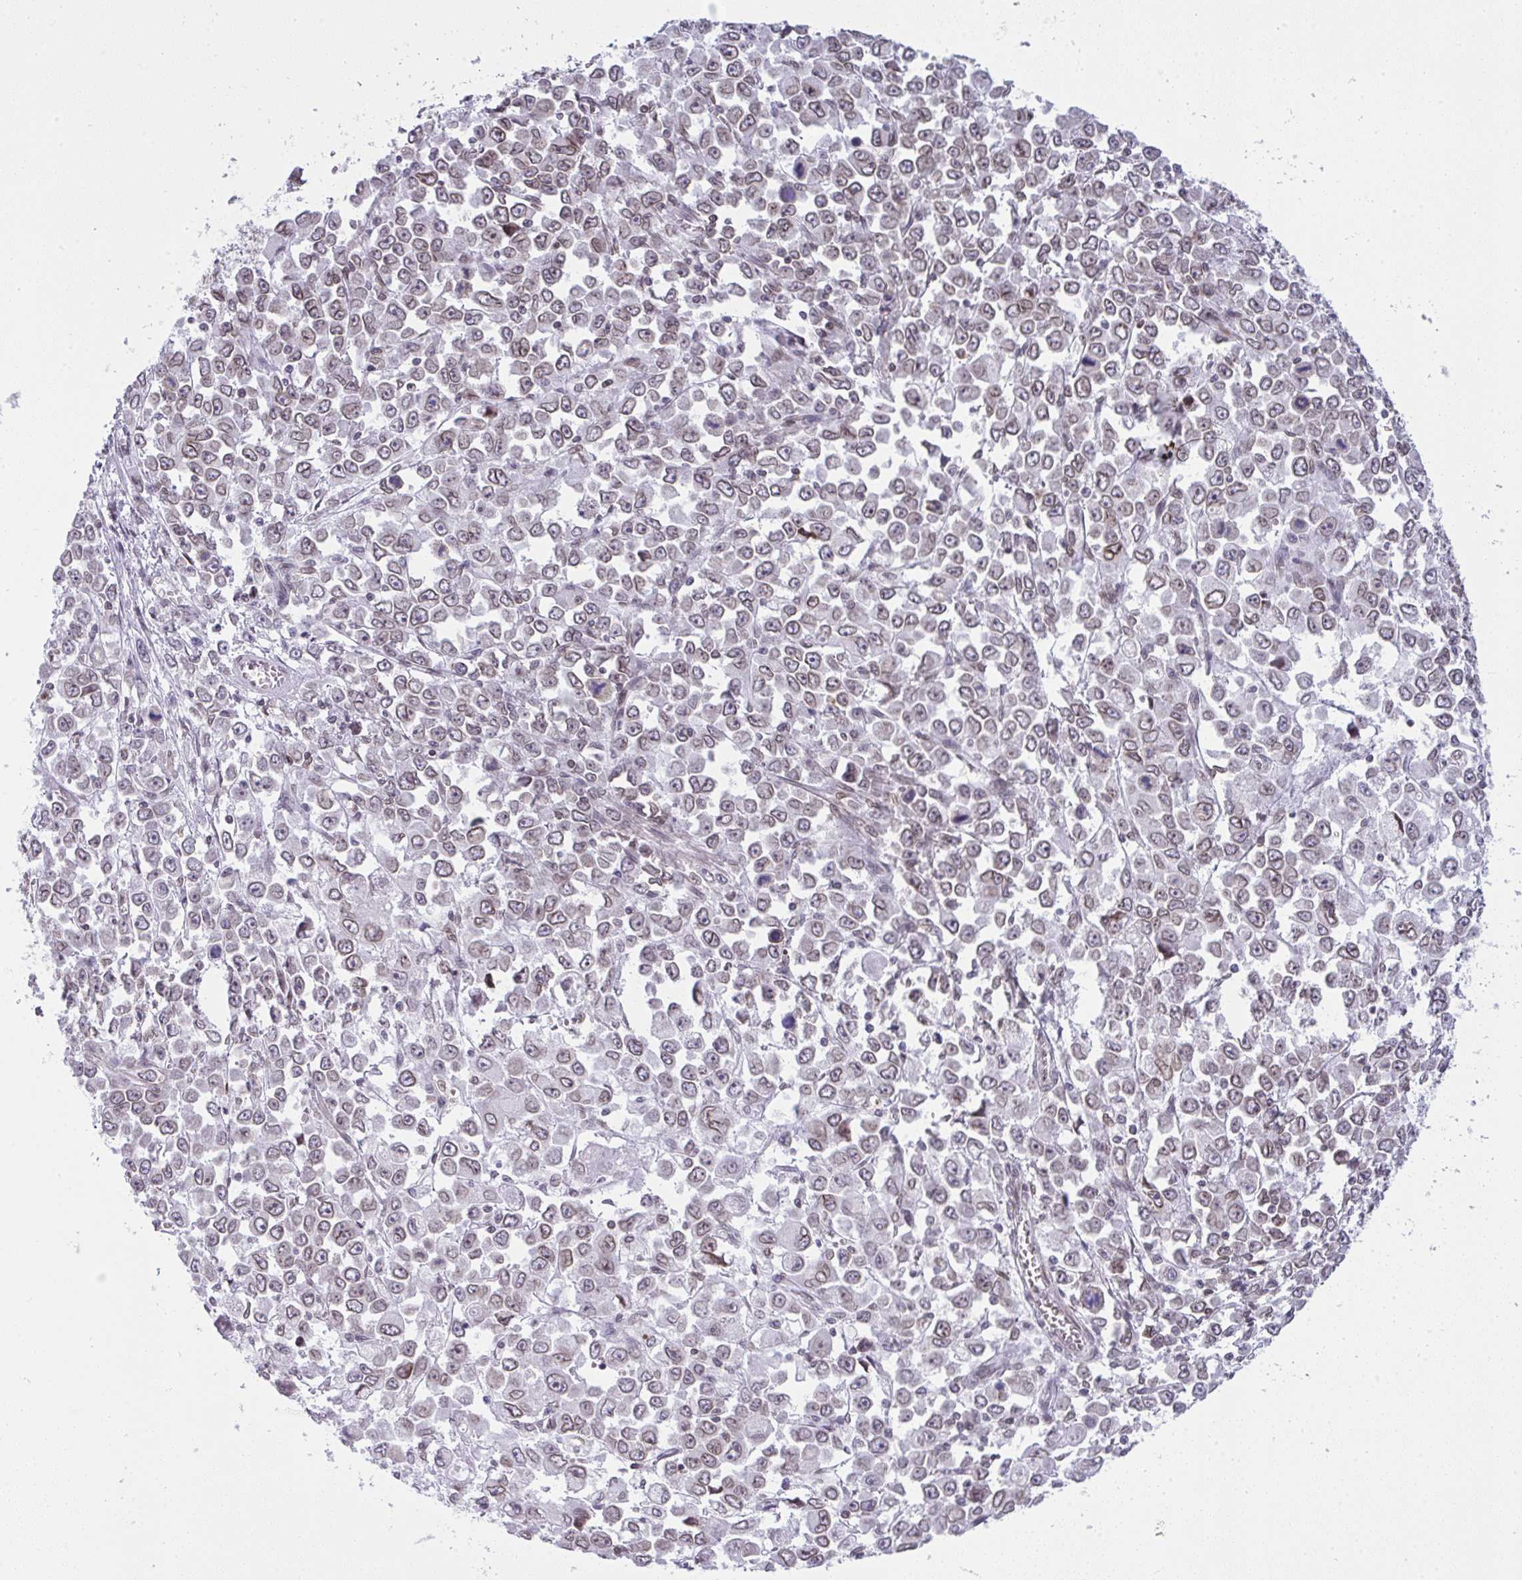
{"staining": {"intensity": "weak", "quantity": ">75%", "location": "cytoplasmic/membranous,nuclear"}, "tissue": "stomach cancer", "cell_type": "Tumor cells", "image_type": "cancer", "snomed": [{"axis": "morphology", "description": "Adenocarcinoma, NOS"}, {"axis": "topography", "description": "Stomach, upper"}], "caption": "Tumor cells show low levels of weak cytoplasmic/membranous and nuclear staining in approximately >75% of cells in stomach cancer.", "gene": "LMNB2", "patient": {"sex": "male", "age": 70}}